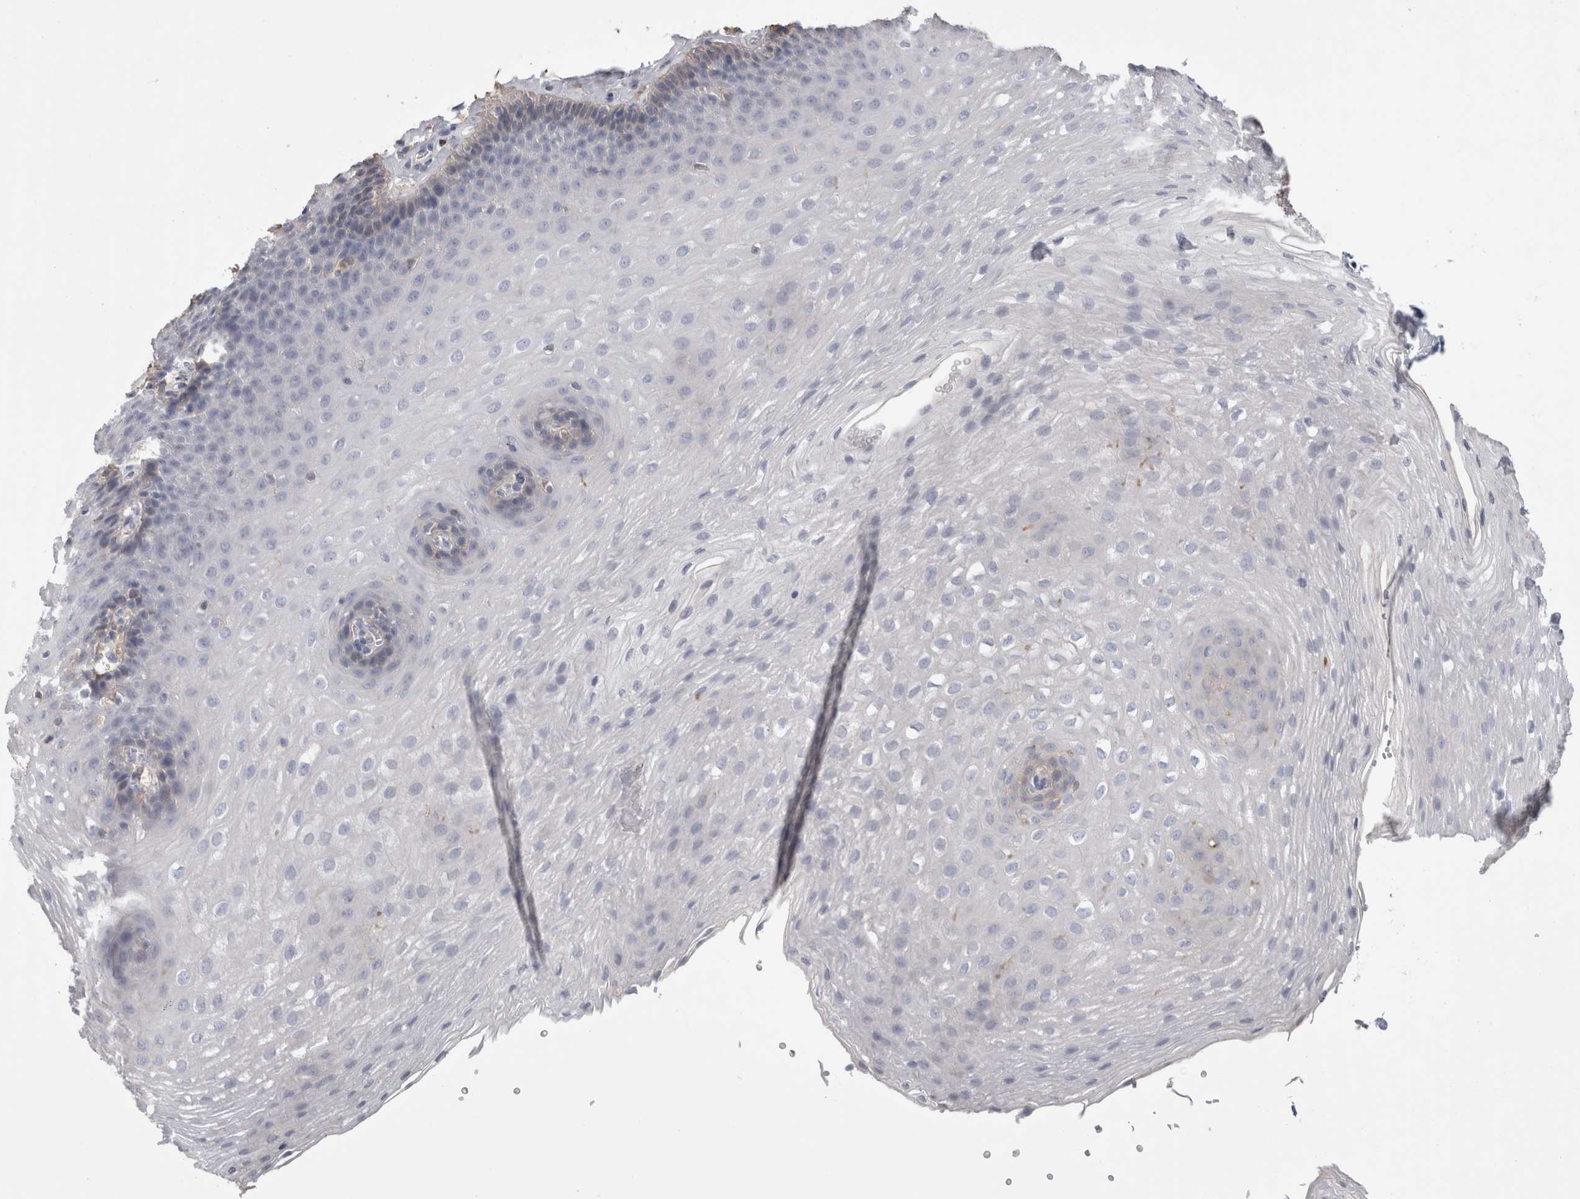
{"staining": {"intensity": "weak", "quantity": "<25%", "location": "cytoplasmic/membranous"}, "tissue": "esophagus", "cell_type": "Squamous epithelial cells", "image_type": "normal", "snomed": [{"axis": "morphology", "description": "Normal tissue, NOS"}, {"axis": "topography", "description": "Esophagus"}], "caption": "There is no significant expression in squamous epithelial cells of esophagus. (DAB immunohistochemistry with hematoxylin counter stain).", "gene": "SCRN1", "patient": {"sex": "female", "age": 66}}